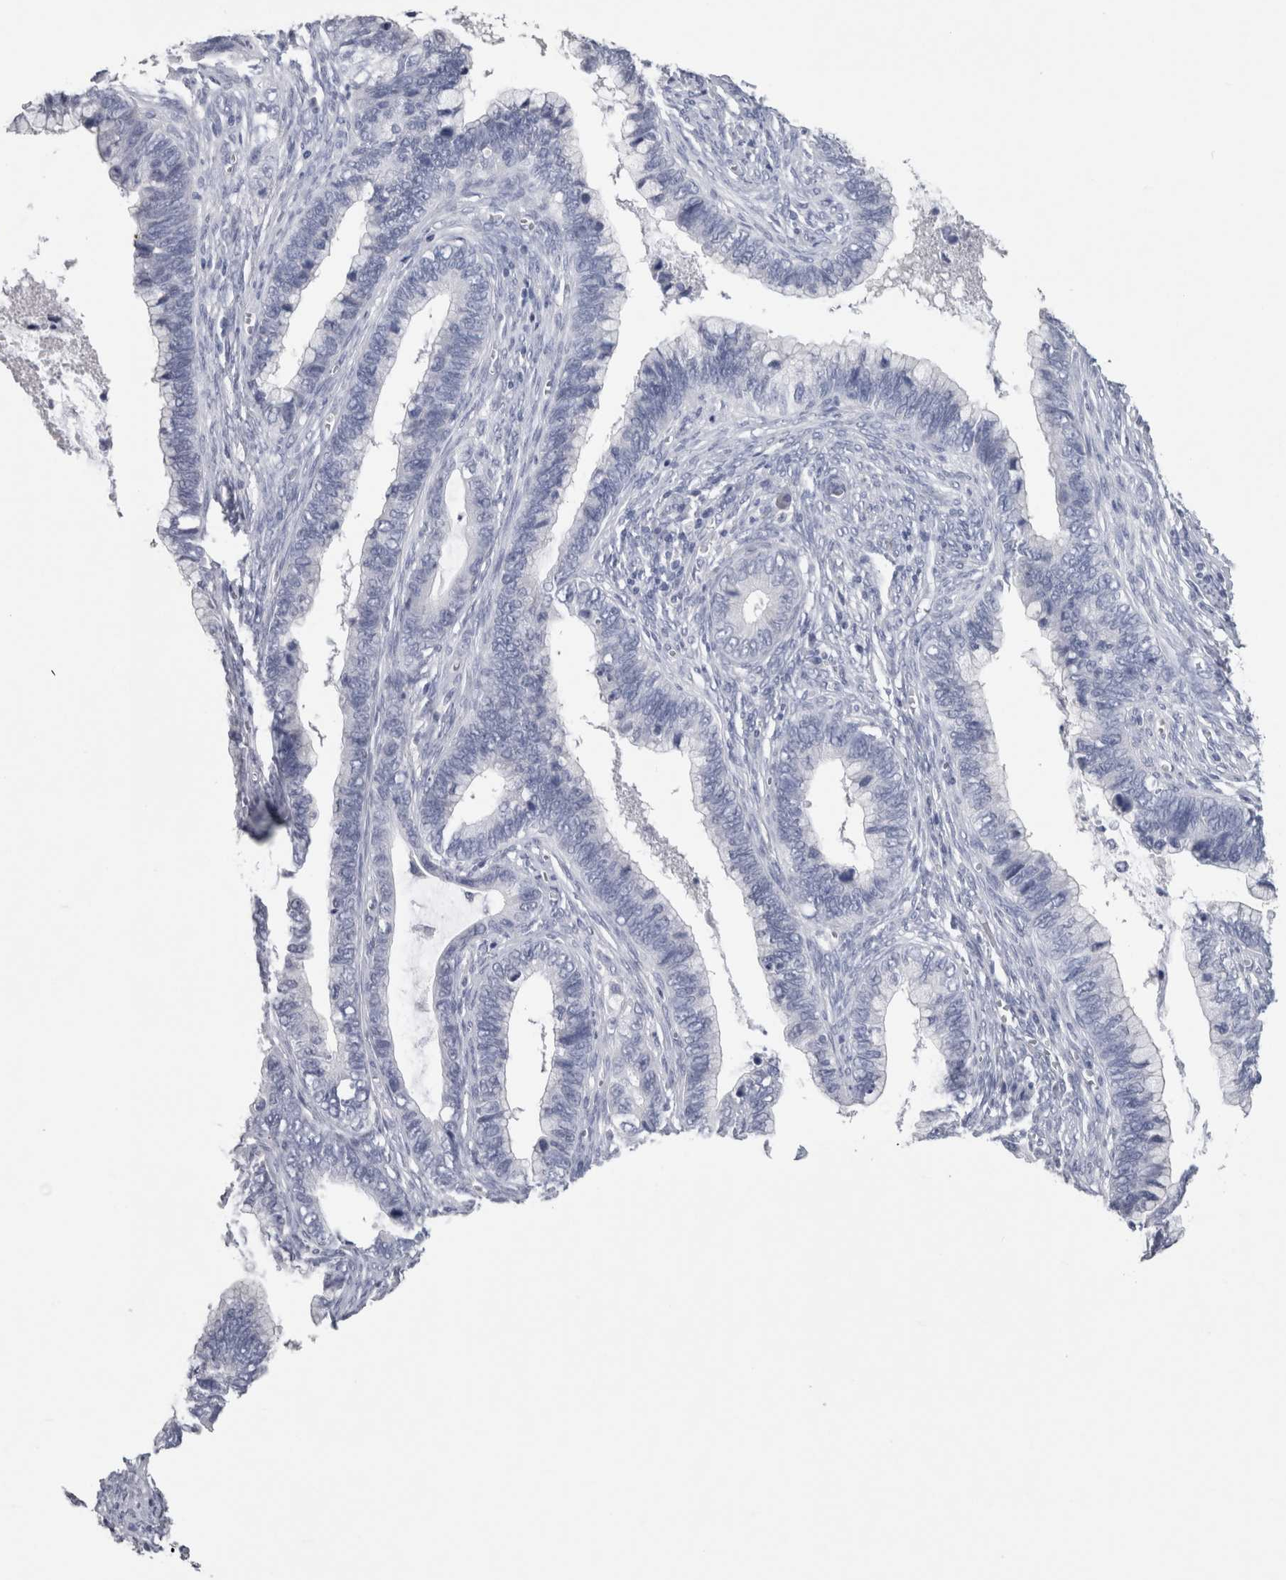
{"staining": {"intensity": "negative", "quantity": "none", "location": "none"}, "tissue": "cervical cancer", "cell_type": "Tumor cells", "image_type": "cancer", "snomed": [{"axis": "morphology", "description": "Adenocarcinoma, NOS"}, {"axis": "topography", "description": "Cervix"}], "caption": "Human cervical adenocarcinoma stained for a protein using immunohistochemistry demonstrates no staining in tumor cells.", "gene": "CA8", "patient": {"sex": "female", "age": 44}}